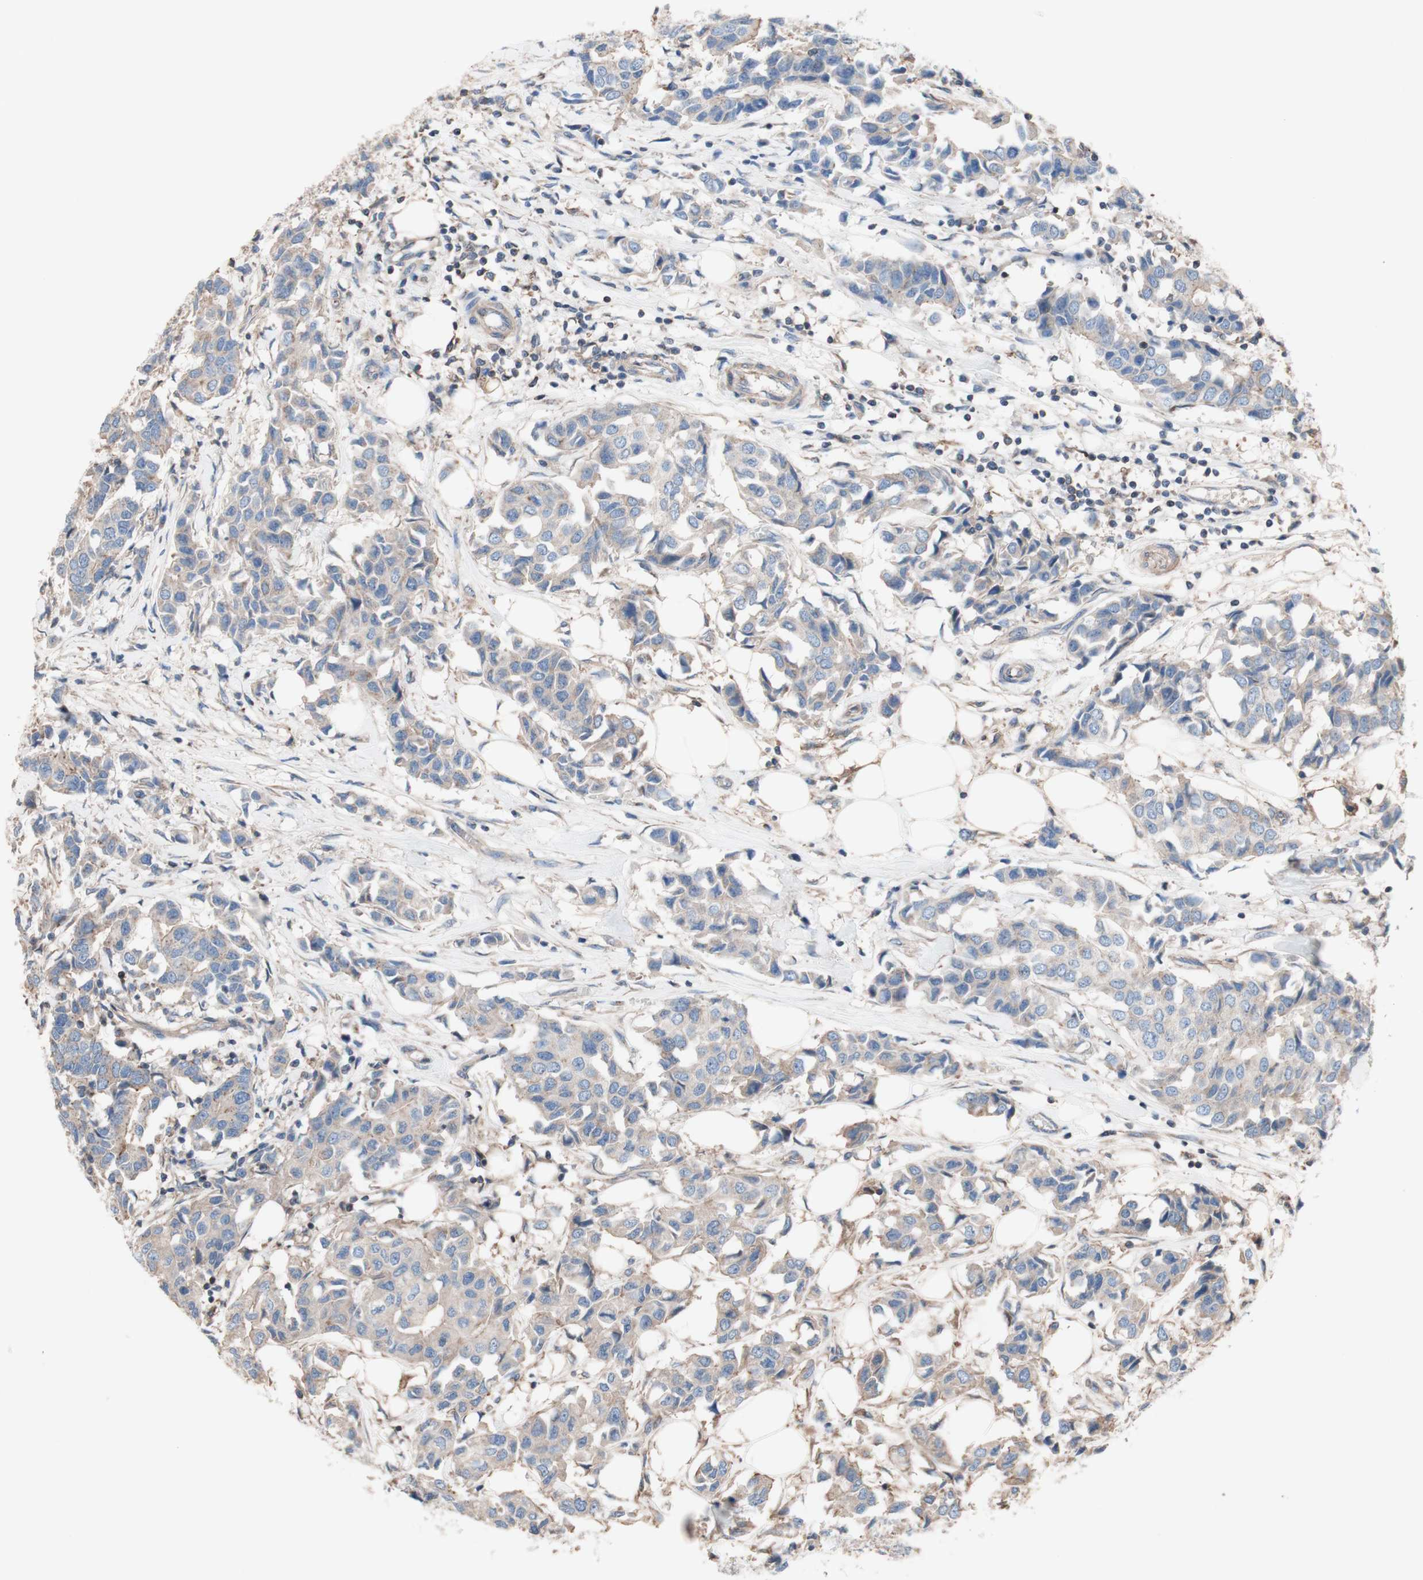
{"staining": {"intensity": "weak", "quantity": ">75%", "location": "cytoplasmic/membranous"}, "tissue": "breast cancer", "cell_type": "Tumor cells", "image_type": "cancer", "snomed": [{"axis": "morphology", "description": "Duct carcinoma"}, {"axis": "topography", "description": "Breast"}], "caption": "About >75% of tumor cells in invasive ductal carcinoma (breast) demonstrate weak cytoplasmic/membranous protein positivity as visualized by brown immunohistochemical staining.", "gene": "COPB1", "patient": {"sex": "female", "age": 80}}